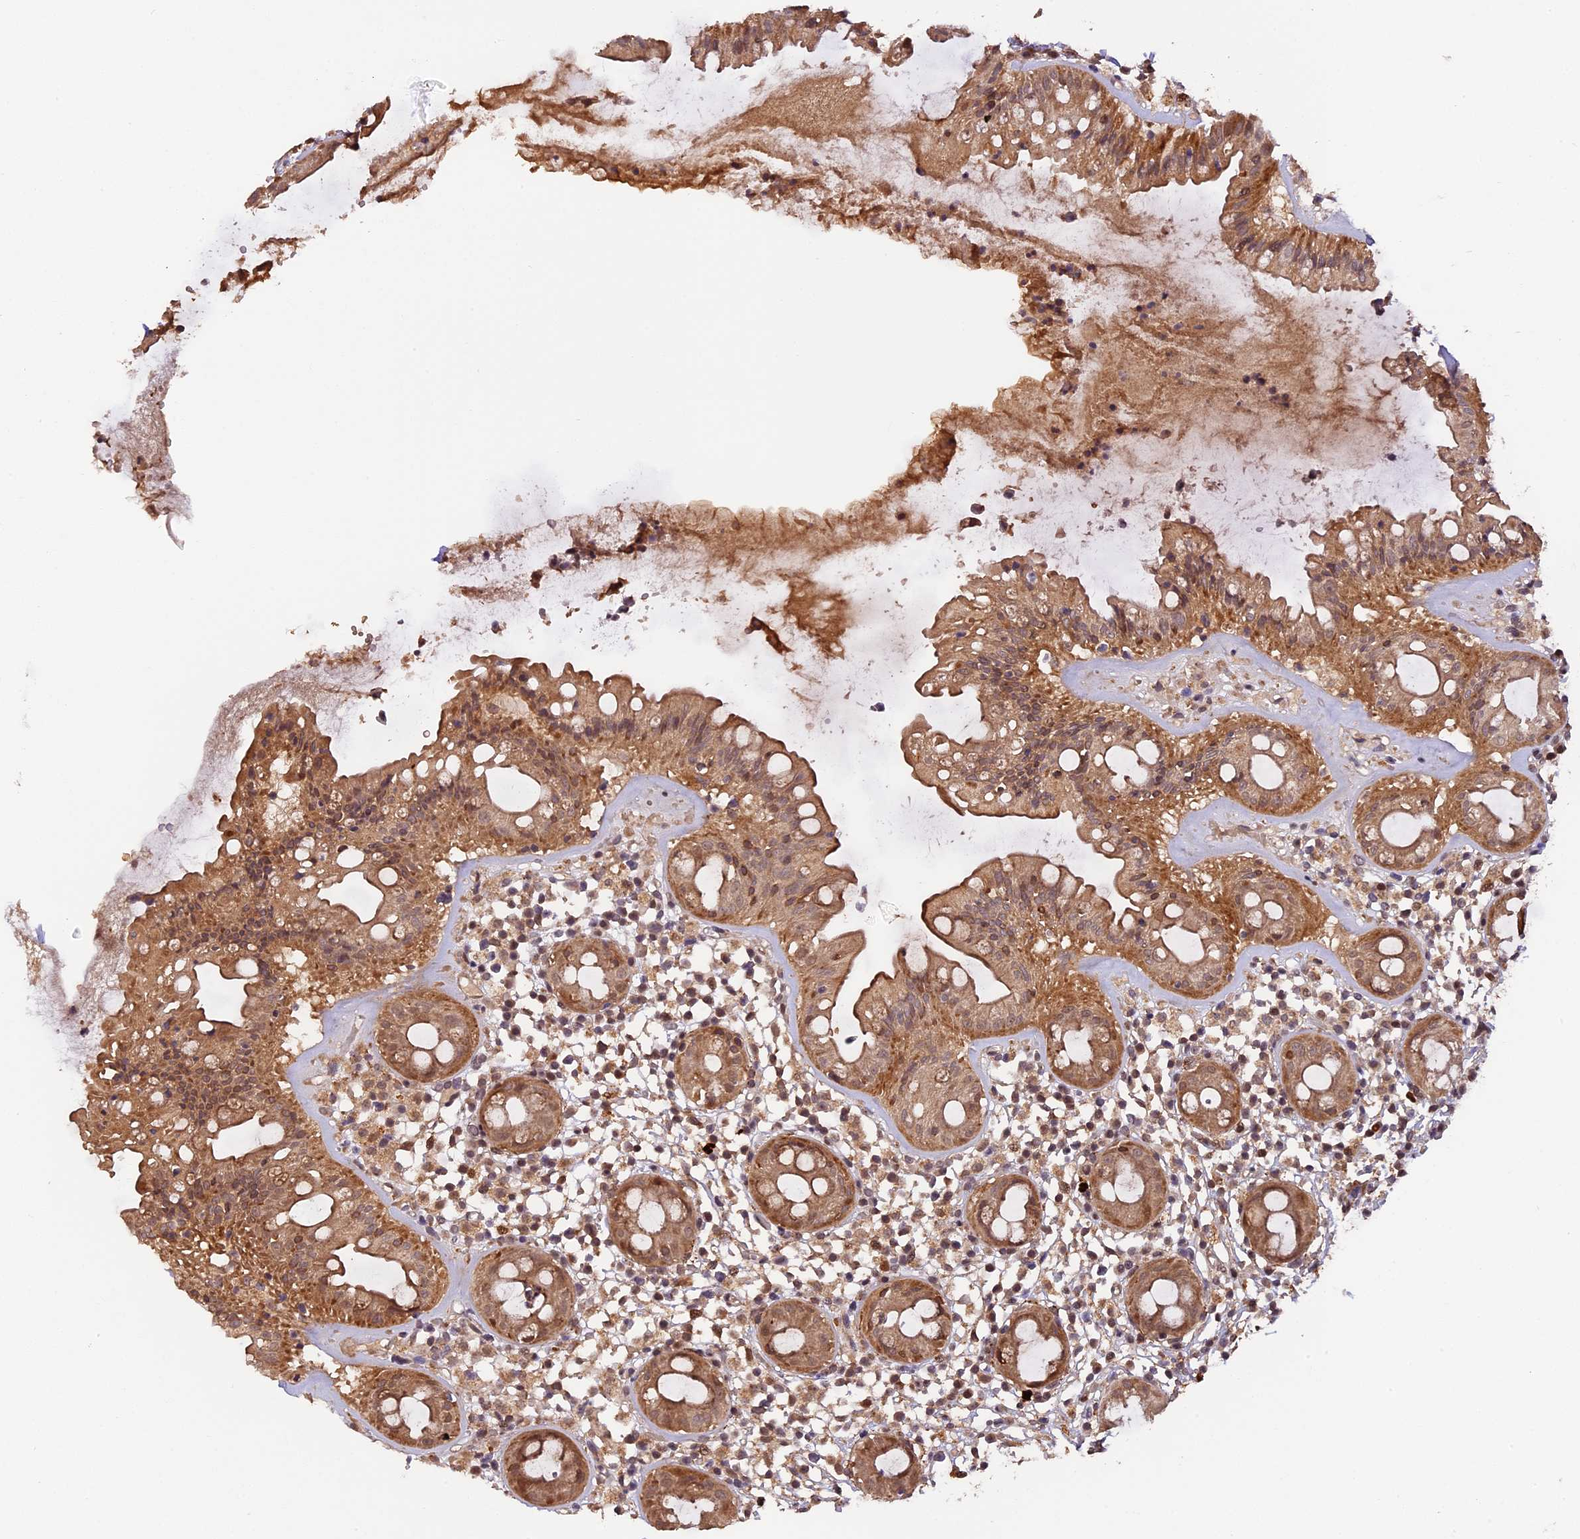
{"staining": {"intensity": "moderate", "quantity": ">75%", "location": "cytoplasmic/membranous,nuclear"}, "tissue": "rectum", "cell_type": "Glandular cells", "image_type": "normal", "snomed": [{"axis": "morphology", "description": "Normal tissue, NOS"}, {"axis": "topography", "description": "Rectum"}], "caption": "Protein expression by immunohistochemistry displays moderate cytoplasmic/membranous,nuclear positivity in approximately >75% of glandular cells in benign rectum. (brown staining indicates protein expression, while blue staining denotes nuclei).", "gene": "ZNF480", "patient": {"sex": "female", "age": 57}}